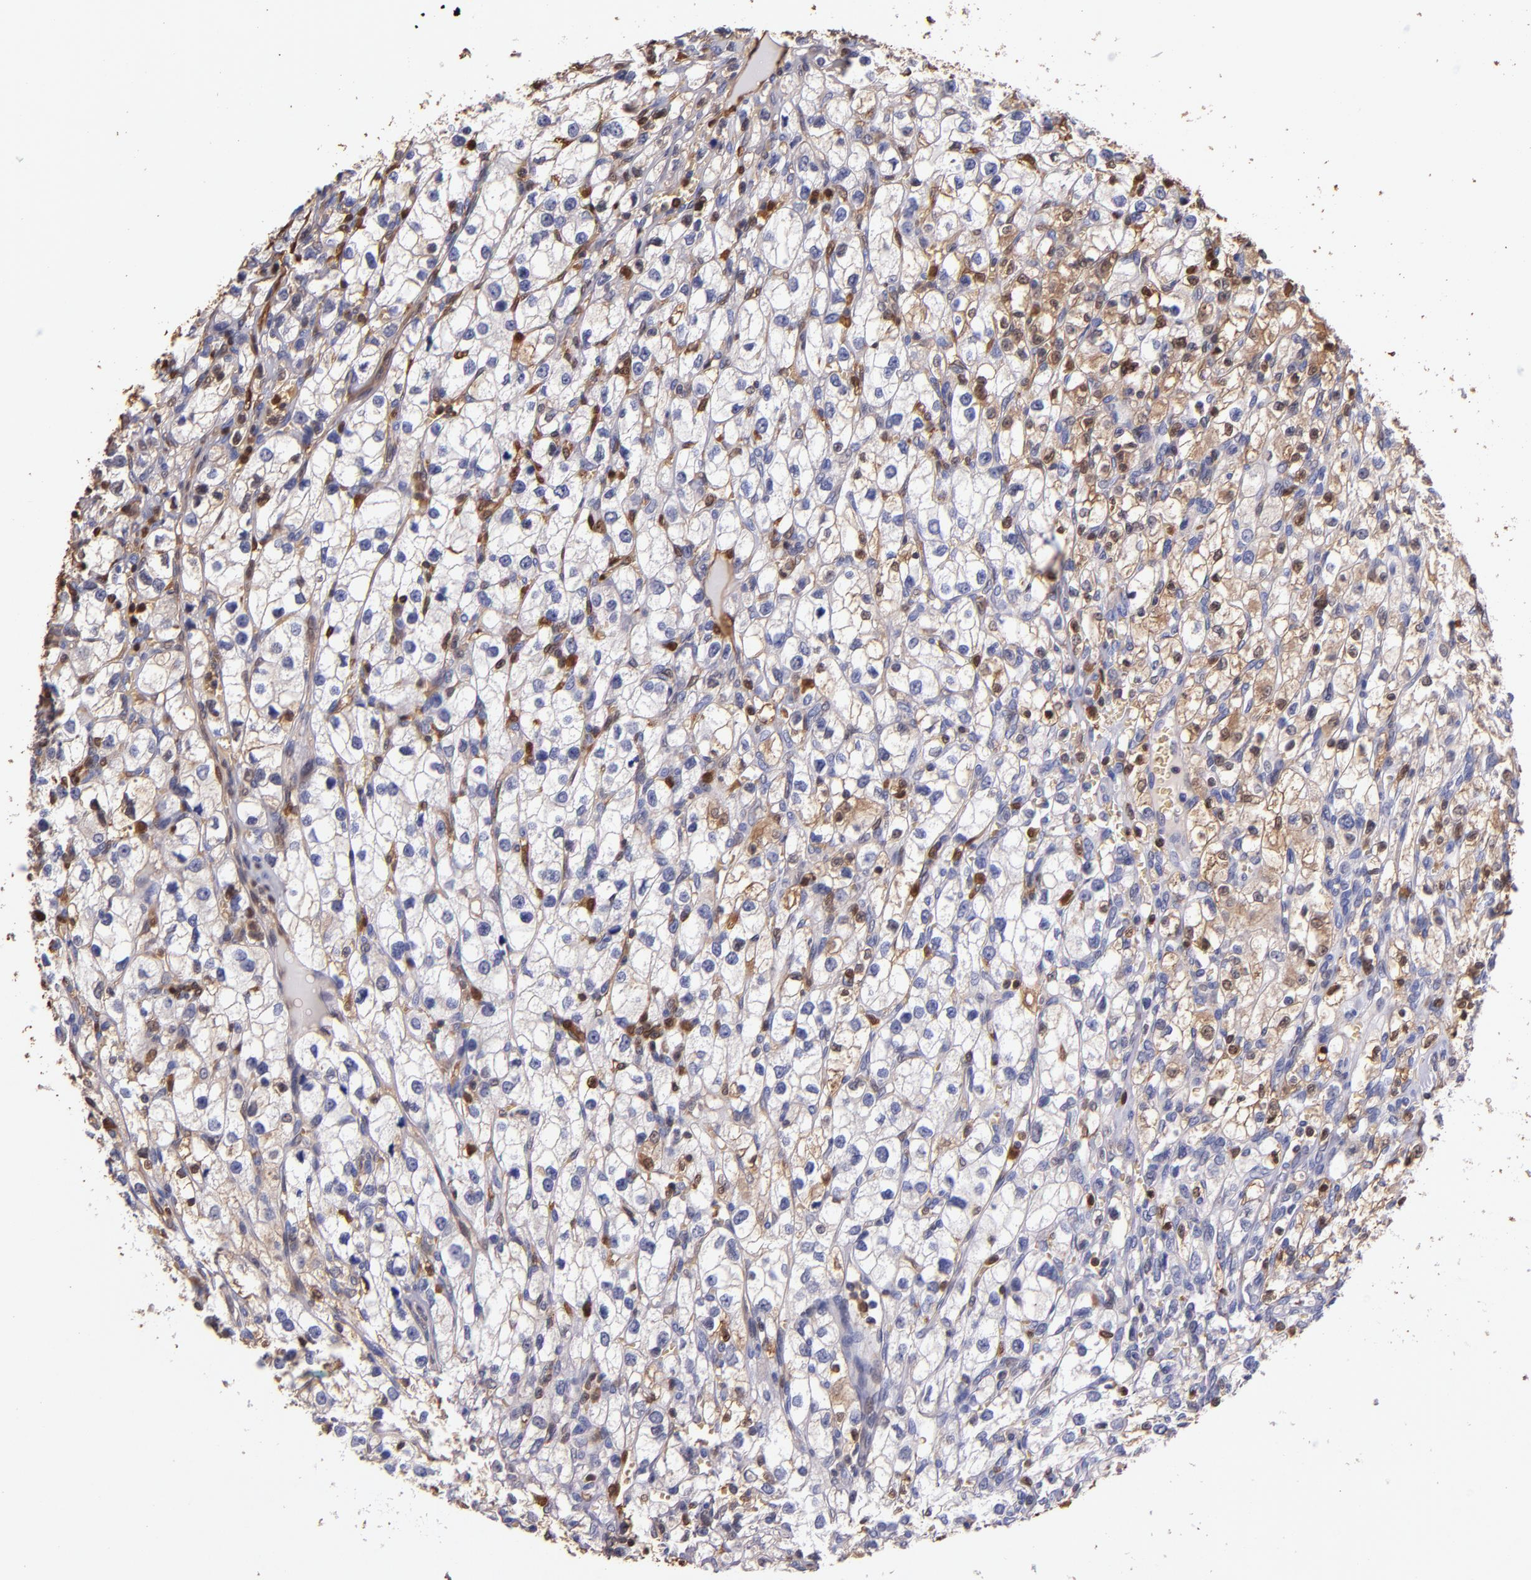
{"staining": {"intensity": "negative", "quantity": "none", "location": "none"}, "tissue": "renal cancer", "cell_type": "Tumor cells", "image_type": "cancer", "snomed": [{"axis": "morphology", "description": "Adenocarcinoma, NOS"}, {"axis": "topography", "description": "Kidney"}], "caption": "DAB immunohistochemical staining of human adenocarcinoma (renal) reveals no significant staining in tumor cells.", "gene": "S100A6", "patient": {"sex": "female", "age": 62}}